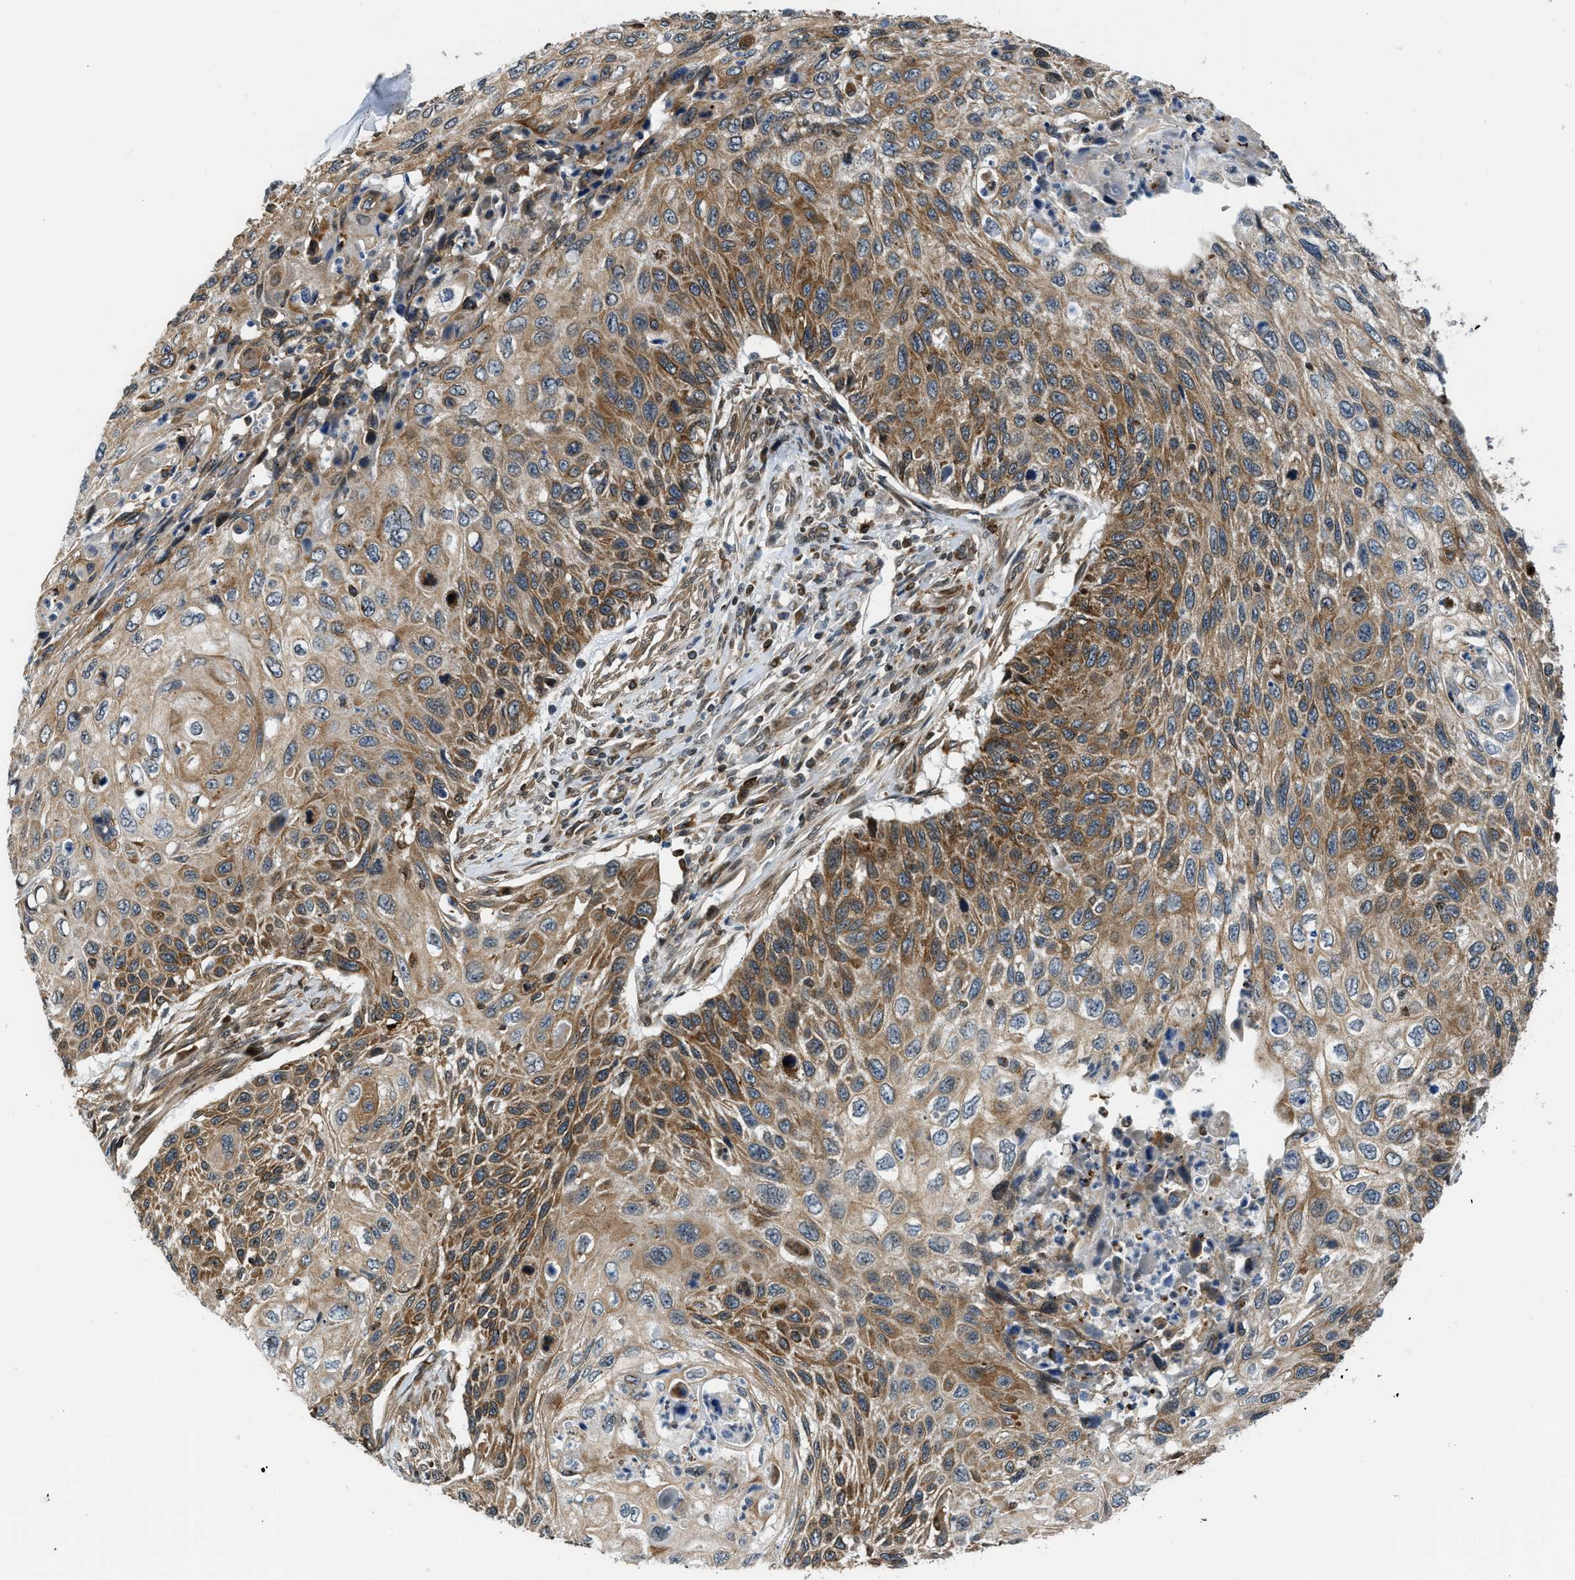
{"staining": {"intensity": "moderate", "quantity": ">75%", "location": "cytoplasmic/membranous"}, "tissue": "cervical cancer", "cell_type": "Tumor cells", "image_type": "cancer", "snomed": [{"axis": "morphology", "description": "Squamous cell carcinoma, NOS"}, {"axis": "topography", "description": "Cervix"}], "caption": "About >75% of tumor cells in human squamous cell carcinoma (cervical) show moderate cytoplasmic/membranous protein positivity as visualized by brown immunohistochemical staining.", "gene": "RETREG3", "patient": {"sex": "female", "age": 70}}